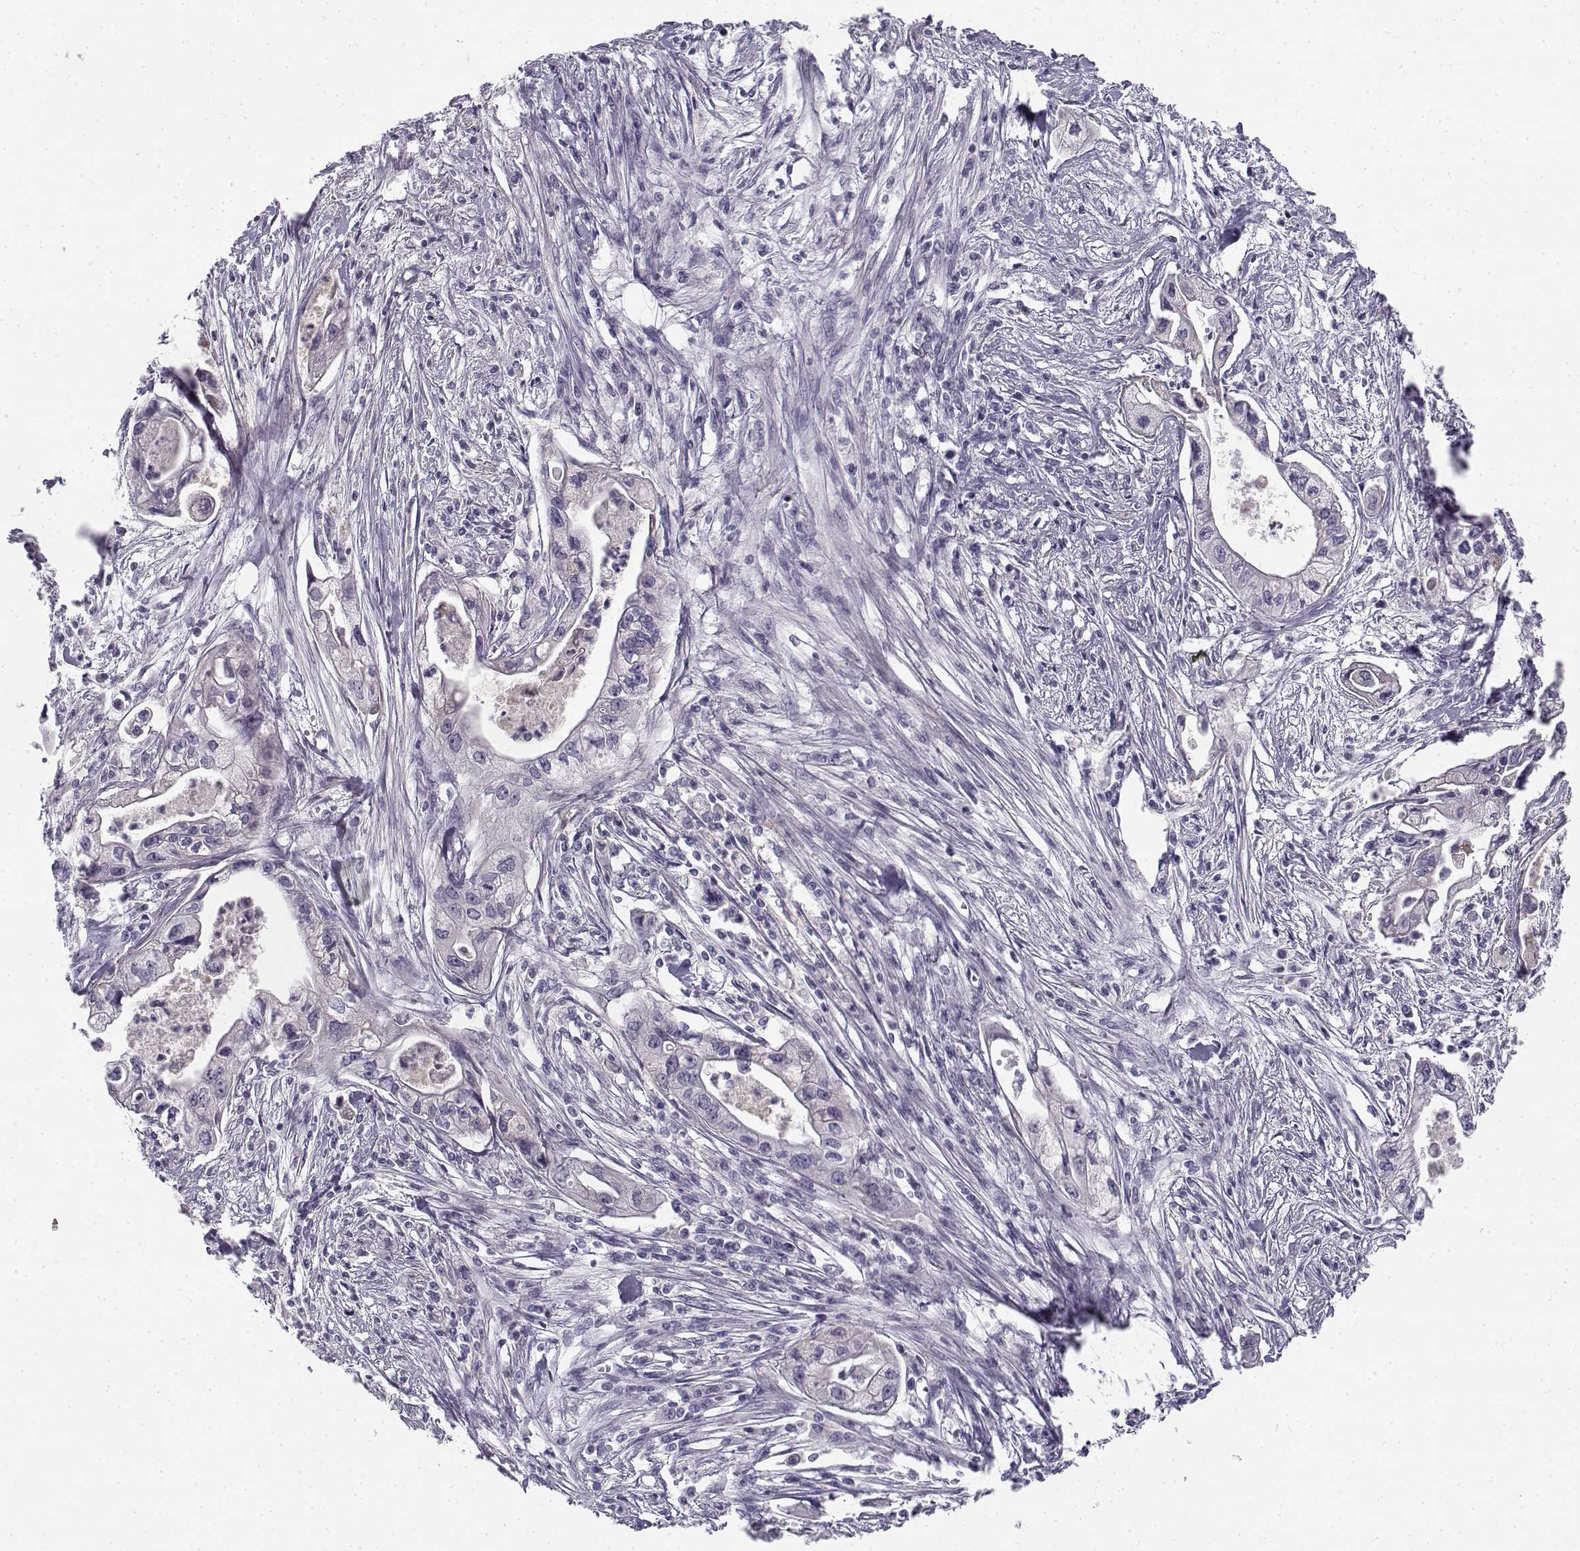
{"staining": {"intensity": "negative", "quantity": "none", "location": "none"}, "tissue": "pancreatic cancer", "cell_type": "Tumor cells", "image_type": "cancer", "snomed": [{"axis": "morphology", "description": "Adenocarcinoma, NOS"}, {"axis": "topography", "description": "Pancreas"}], "caption": "An IHC histopathology image of pancreatic adenocarcinoma is shown. There is no staining in tumor cells of pancreatic adenocarcinoma. Nuclei are stained in blue.", "gene": "CREB3L3", "patient": {"sex": "male", "age": 70}}